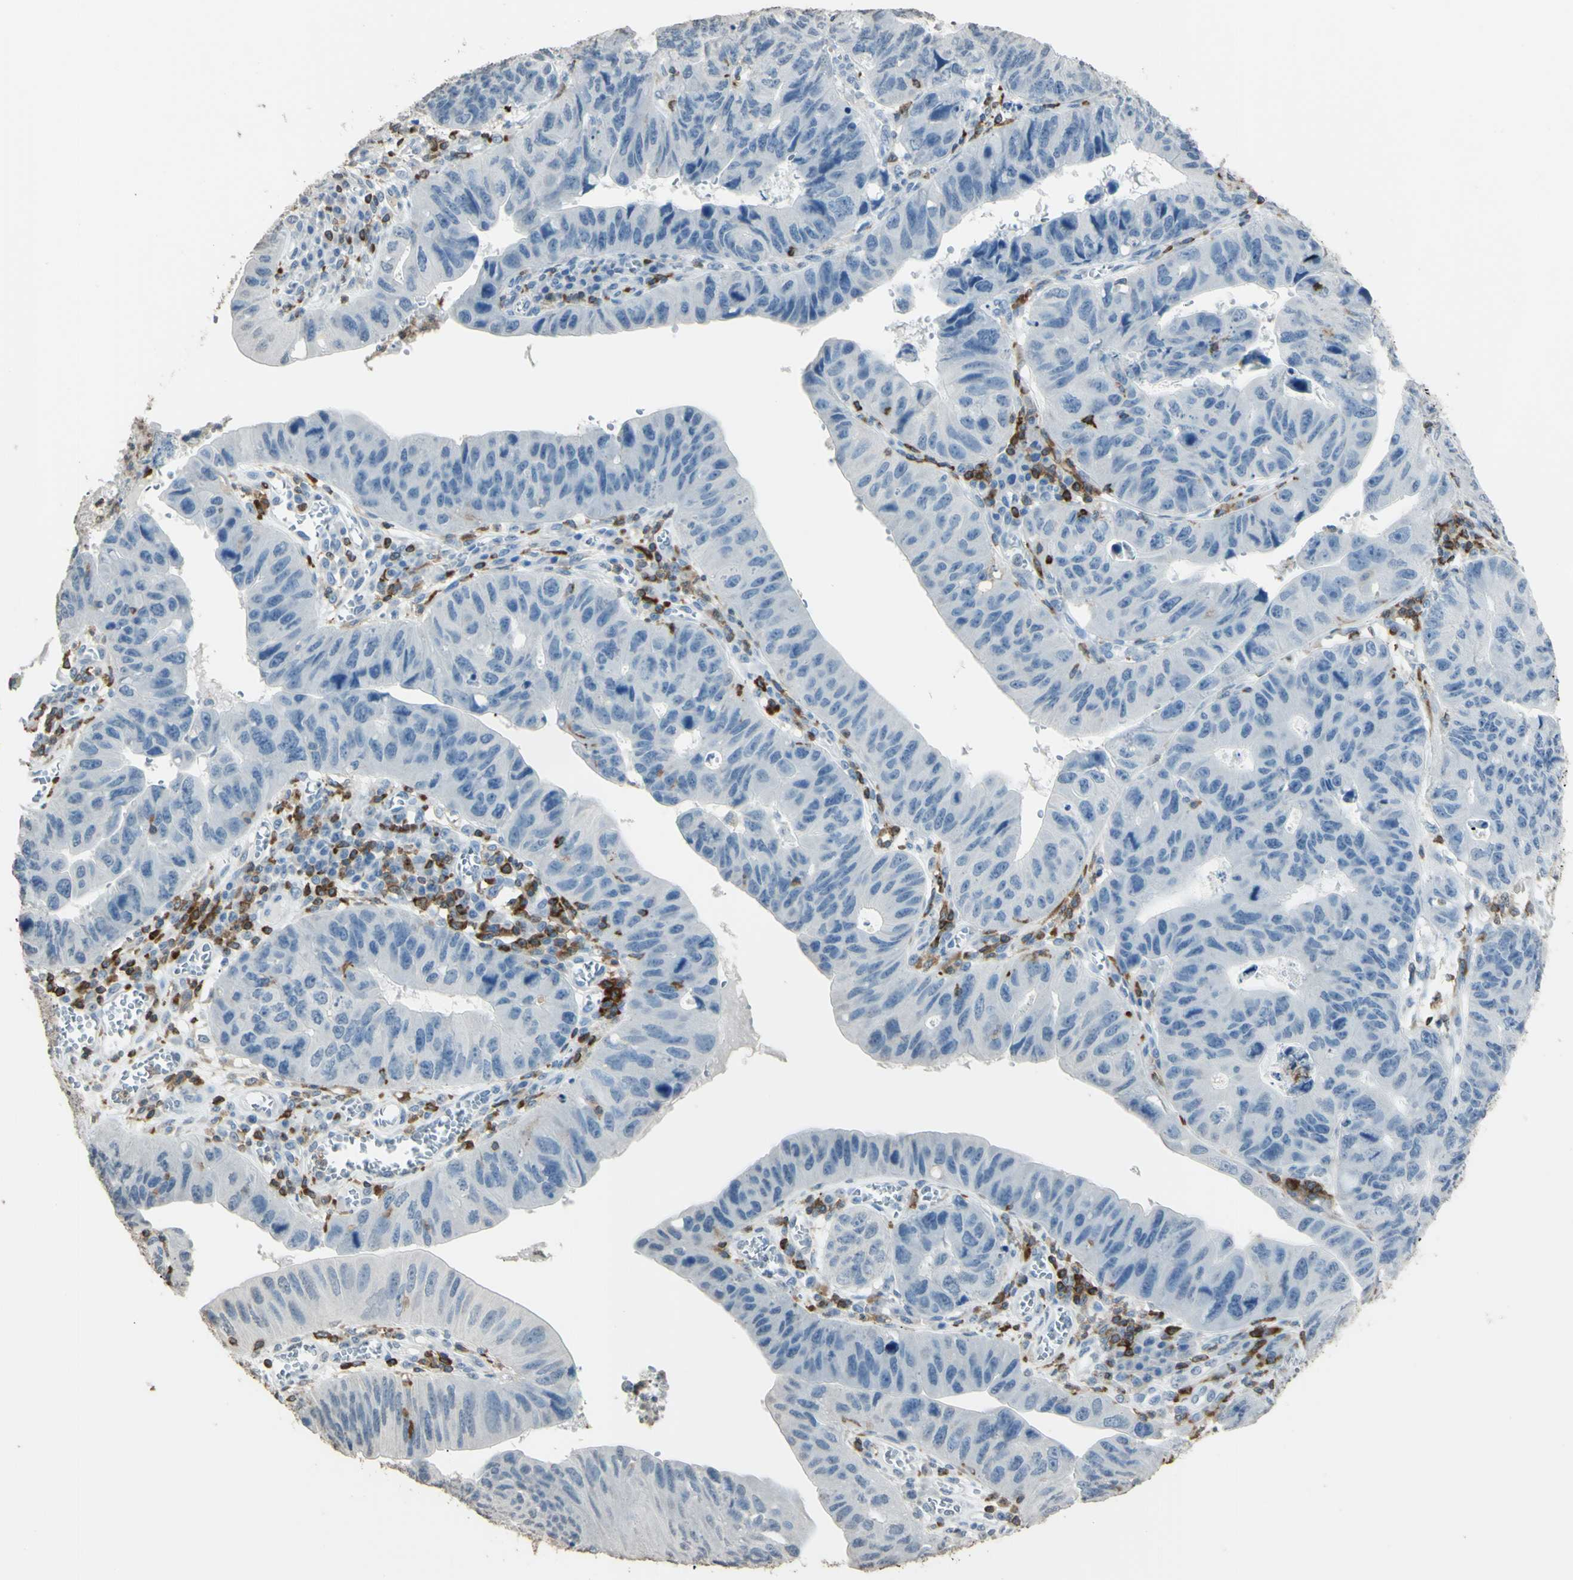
{"staining": {"intensity": "negative", "quantity": "none", "location": "none"}, "tissue": "stomach cancer", "cell_type": "Tumor cells", "image_type": "cancer", "snomed": [{"axis": "morphology", "description": "Adenocarcinoma, NOS"}, {"axis": "topography", "description": "Stomach"}], "caption": "Histopathology image shows no significant protein expression in tumor cells of adenocarcinoma (stomach). The staining was performed using DAB to visualize the protein expression in brown, while the nuclei were stained in blue with hematoxylin (Magnification: 20x).", "gene": "PSTPIP1", "patient": {"sex": "male", "age": 59}}